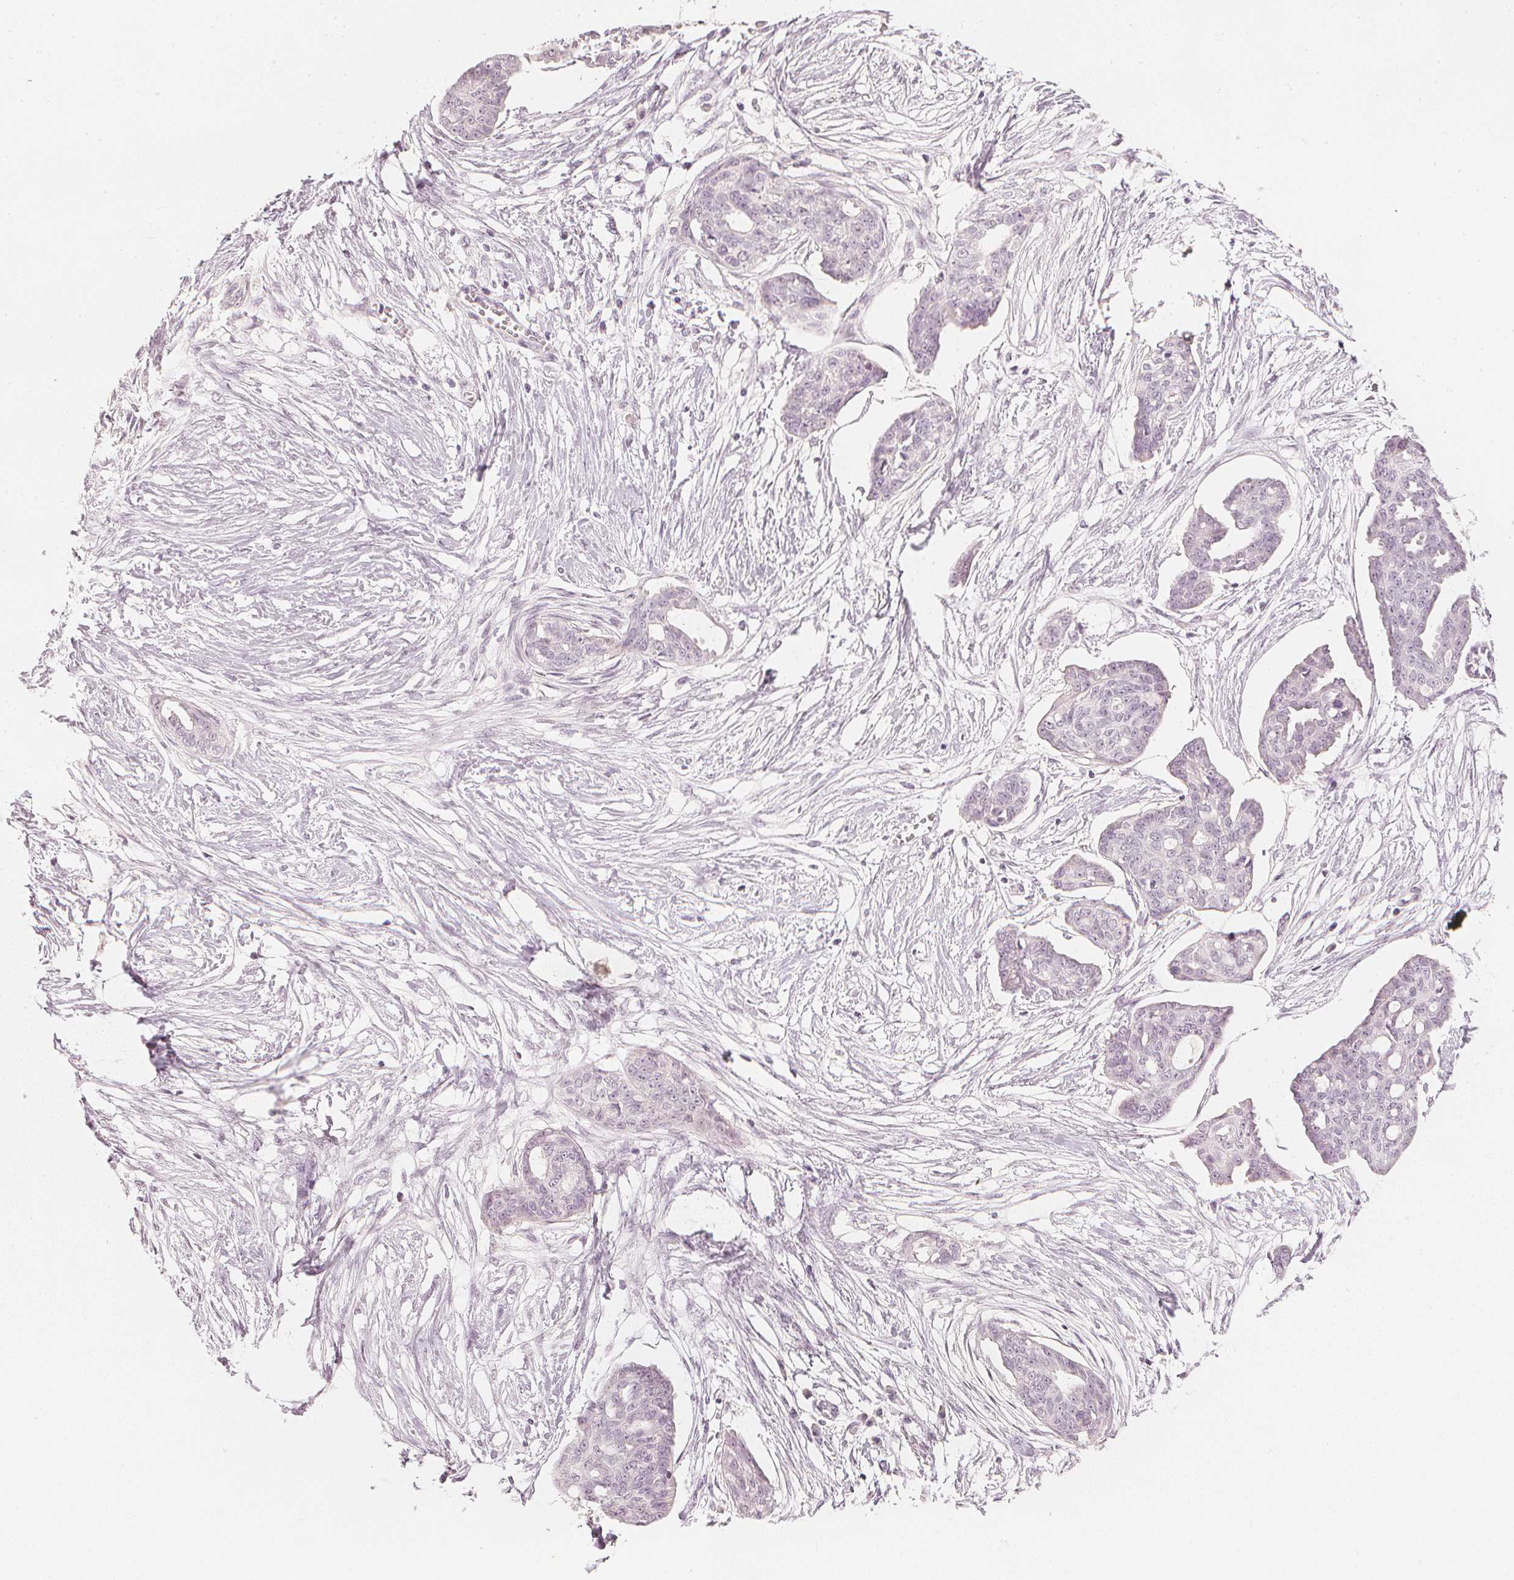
{"staining": {"intensity": "negative", "quantity": "none", "location": "none"}, "tissue": "ovarian cancer", "cell_type": "Tumor cells", "image_type": "cancer", "snomed": [{"axis": "morphology", "description": "Cystadenocarcinoma, serous, NOS"}, {"axis": "topography", "description": "Ovary"}], "caption": "Tumor cells are negative for protein expression in human serous cystadenocarcinoma (ovarian). The staining is performed using DAB (3,3'-diaminobenzidine) brown chromogen with nuclei counter-stained in using hematoxylin.", "gene": "CALB1", "patient": {"sex": "female", "age": 71}}